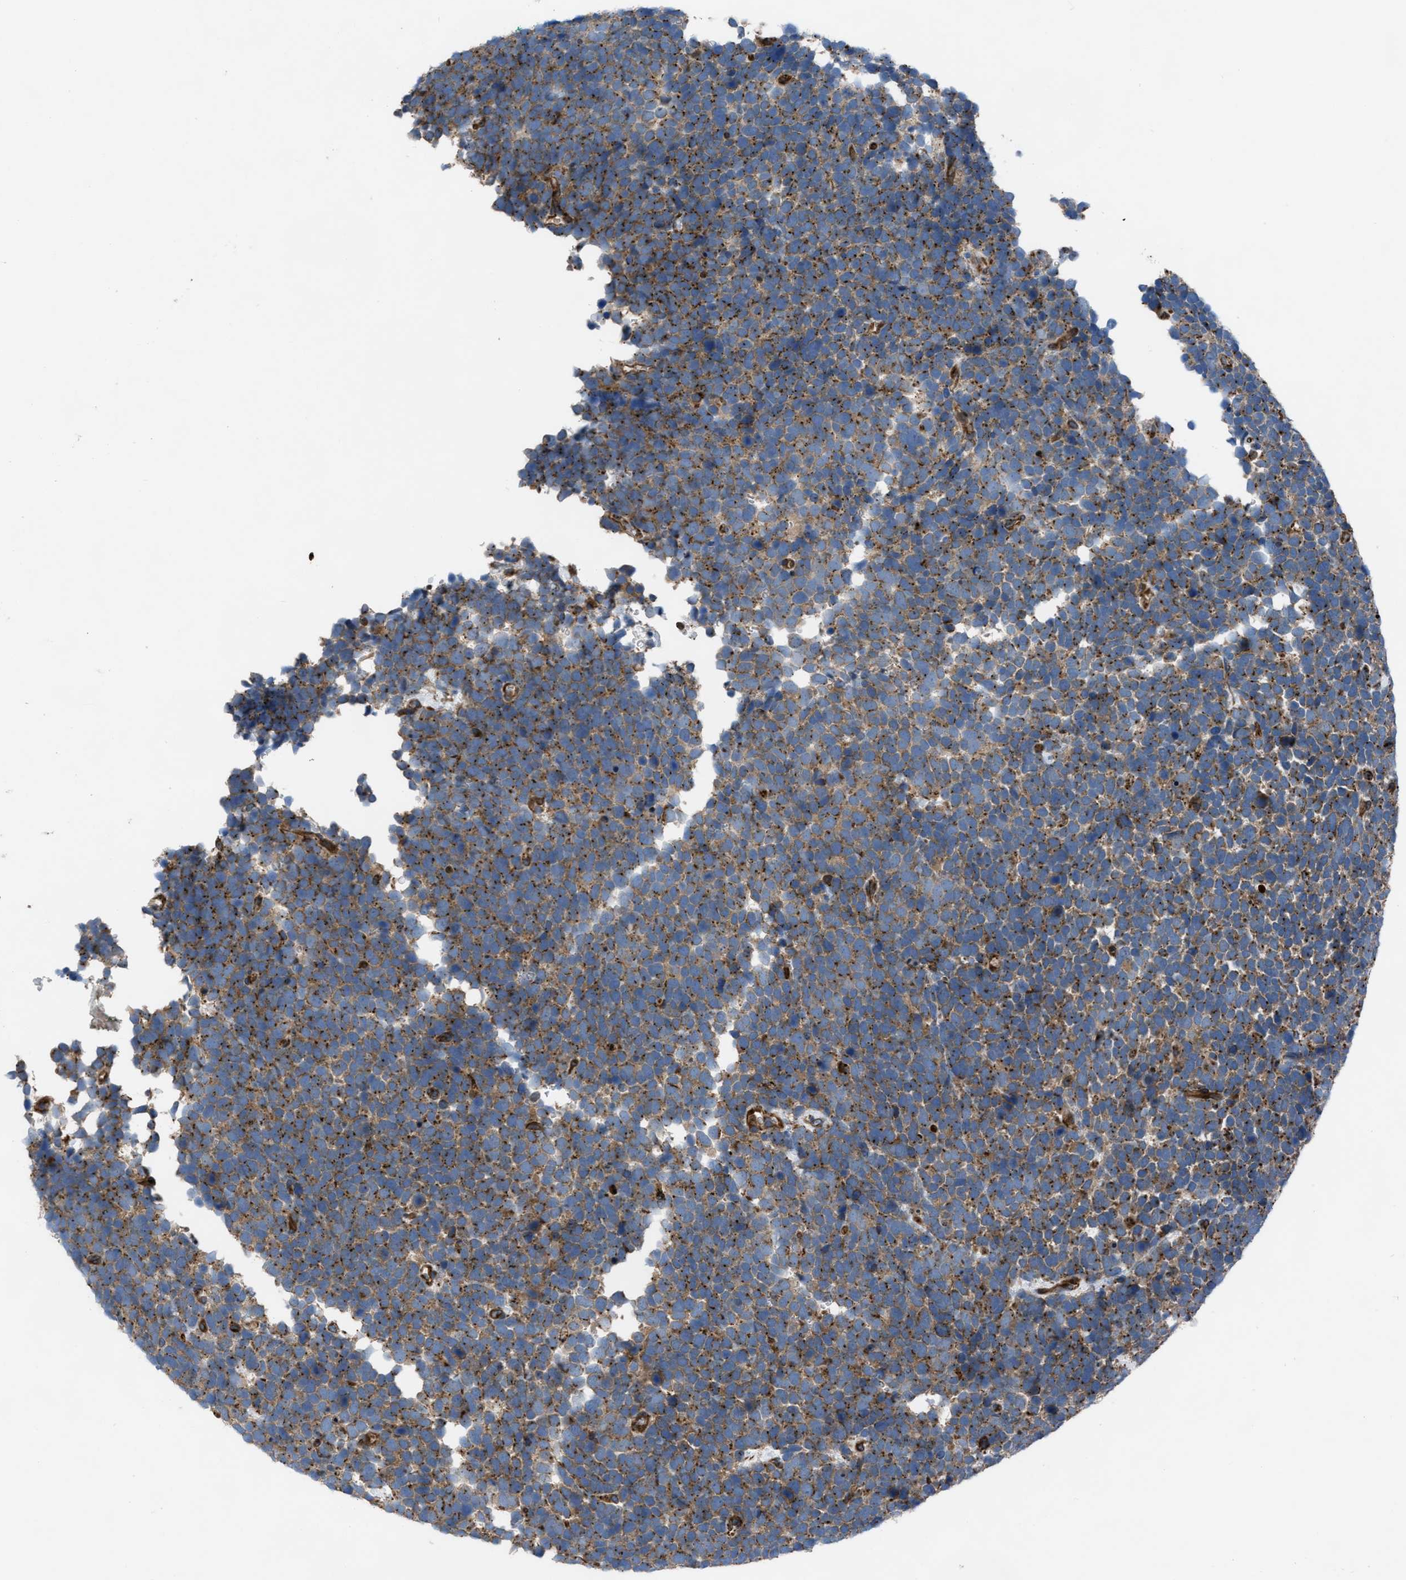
{"staining": {"intensity": "weak", "quantity": ">75%", "location": "cytoplasmic/membranous"}, "tissue": "urothelial cancer", "cell_type": "Tumor cells", "image_type": "cancer", "snomed": [{"axis": "morphology", "description": "Urothelial carcinoma, High grade"}, {"axis": "topography", "description": "Urinary bladder"}], "caption": "An immunohistochemistry (IHC) image of neoplastic tissue is shown. Protein staining in brown highlights weak cytoplasmic/membranous positivity in urothelial carcinoma (high-grade) within tumor cells.", "gene": "SLC6A9", "patient": {"sex": "male", "age": 66}}